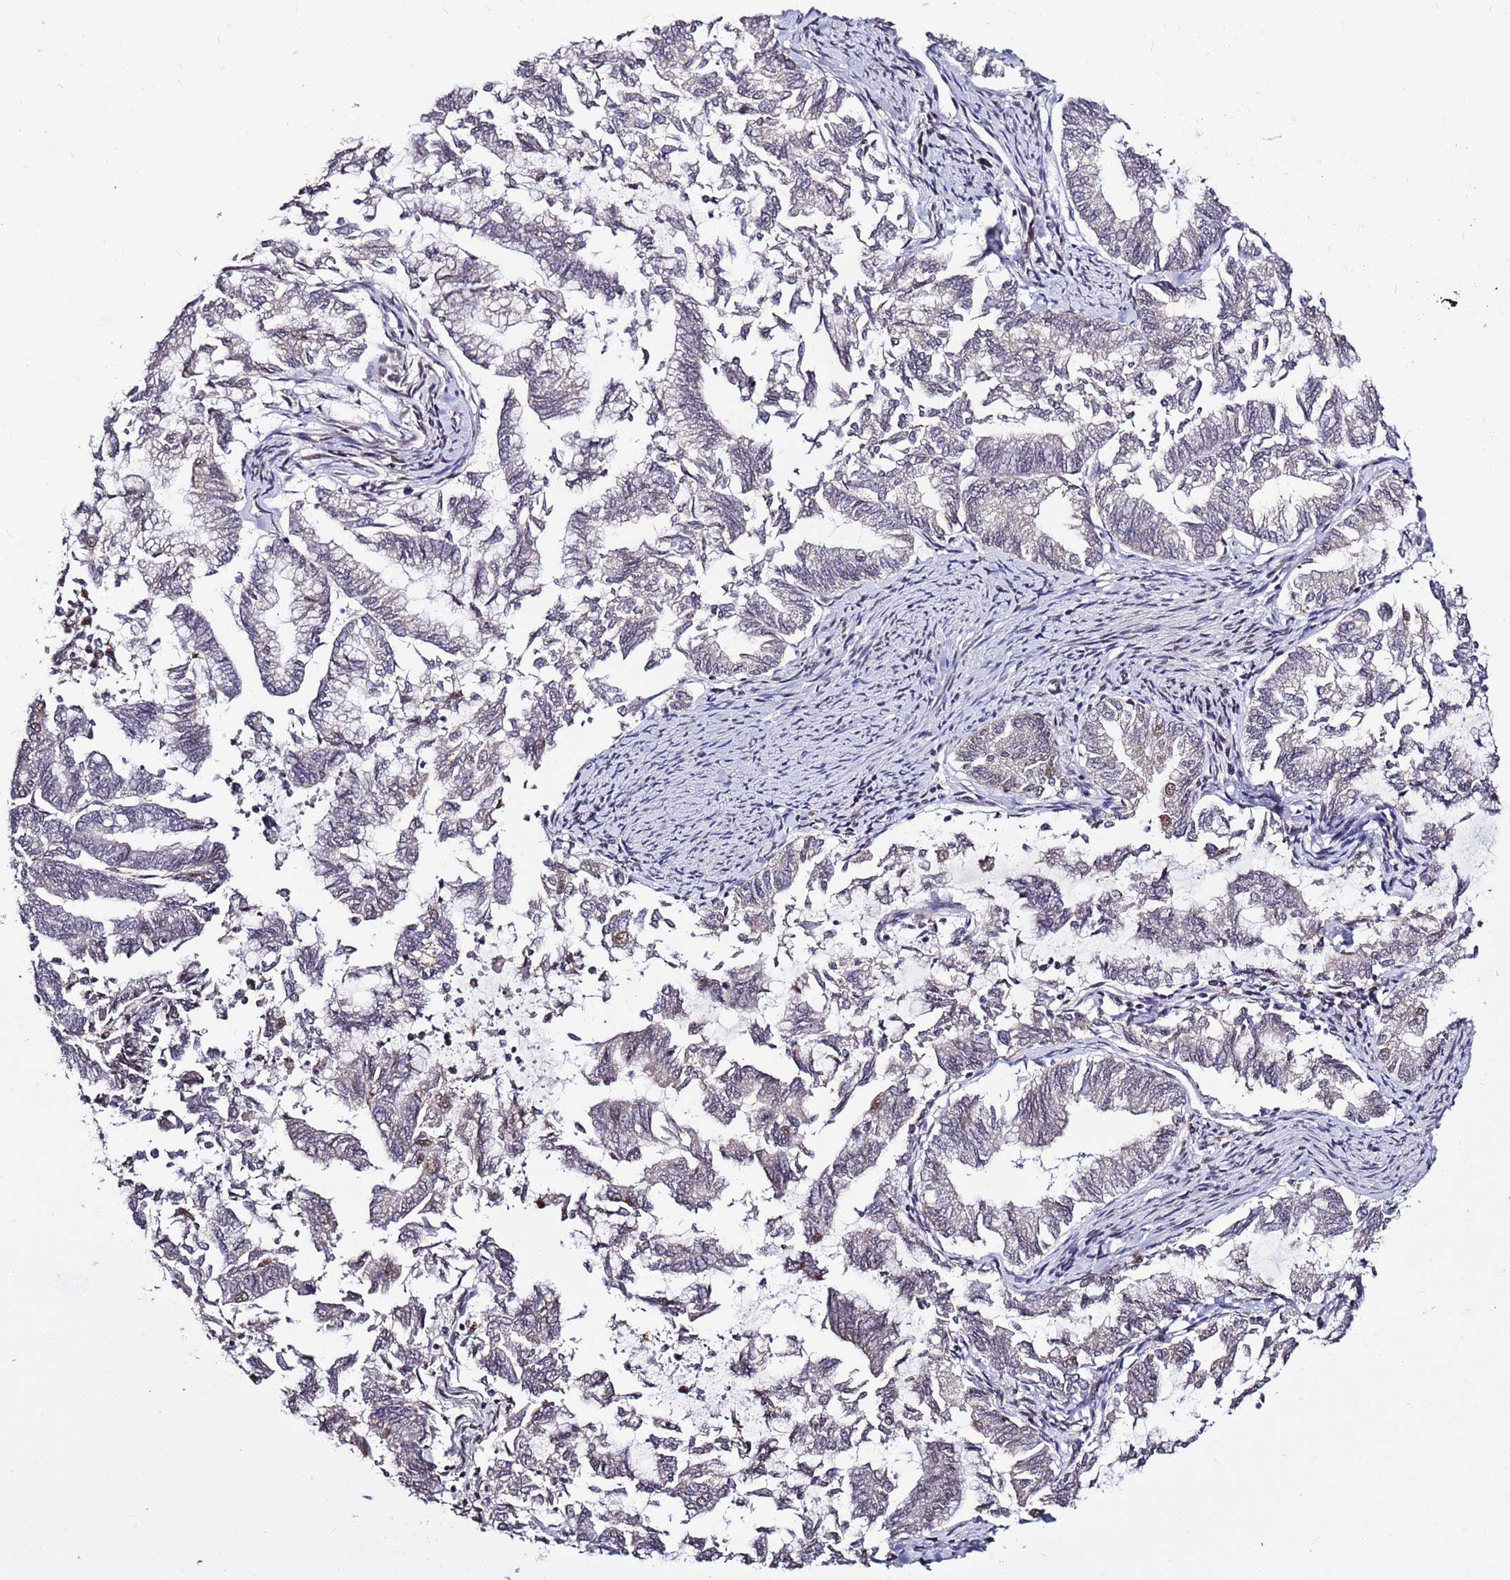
{"staining": {"intensity": "negative", "quantity": "none", "location": "none"}, "tissue": "endometrial cancer", "cell_type": "Tumor cells", "image_type": "cancer", "snomed": [{"axis": "morphology", "description": "Adenocarcinoma, NOS"}, {"axis": "topography", "description": "Endometrium"}], "caption": "This is an immunohistochemistry (IHC) photomicrograph of adenocarcinoma (endometrial). There is no expression in tumor cells.", "gene": "AKAP8L", "patient": {"sex": "female", "age": 79}}